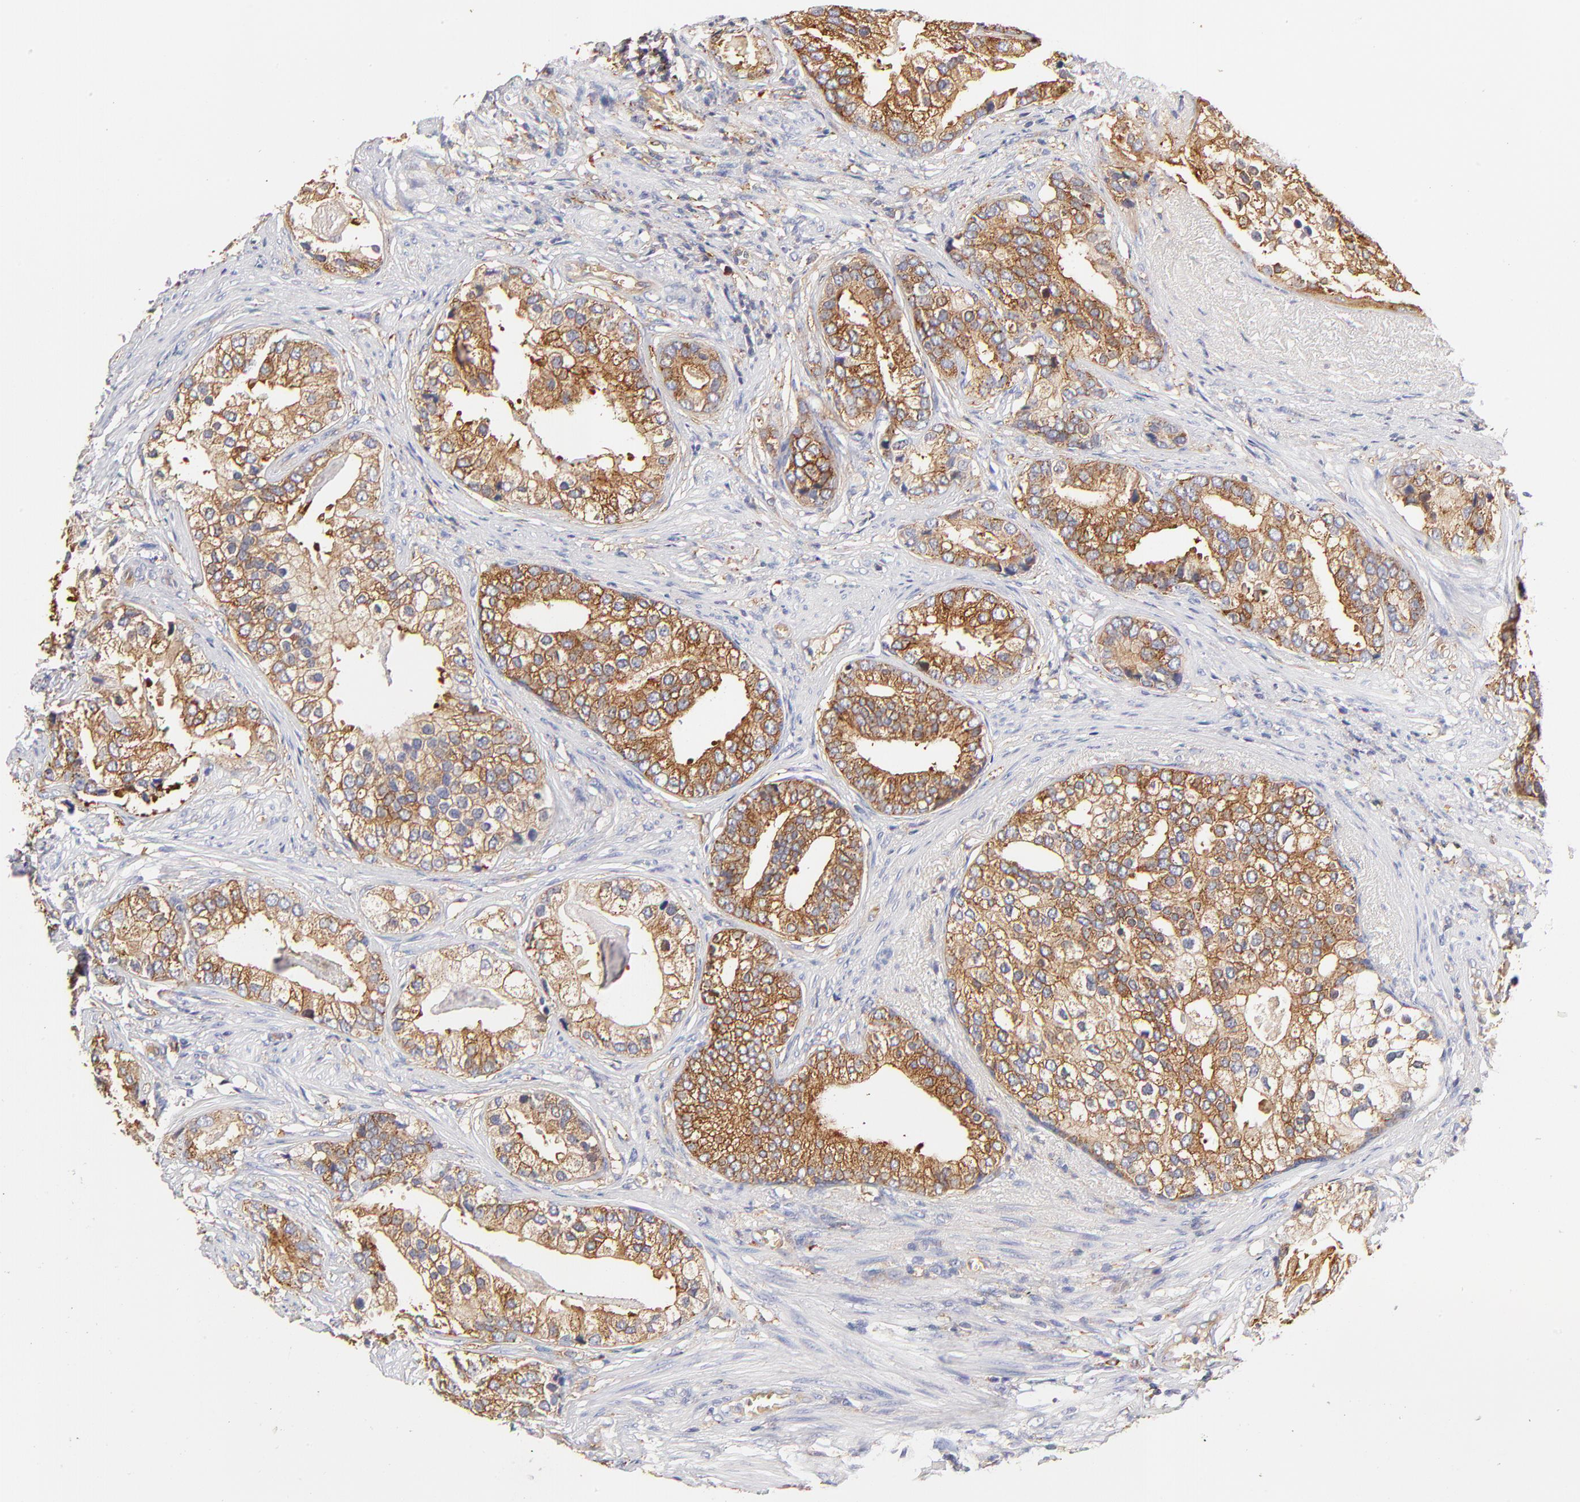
{"staining": {"intensity": "moderate", "quantity": ">75%", "location": "cytoplasmic/membranous"}, "tissue": "prostate cancer", "cell_type": "Tumor cells", "image_type": "cancer", "snomed": [{"axis": "morphology", "description": "Adenocarcinoma, Low grade"}, {"axis": "topography", "description": "Prostate"}], "caption": "A medium amount of moderate cytoplasmic/membranous positivity is seen in approximately >75% of tumor cells in prostate cancer (low-grade adenocarcinoma) tissue.", "gene": "CD2AP", "patient": {"sex": "male", "age": 71}}